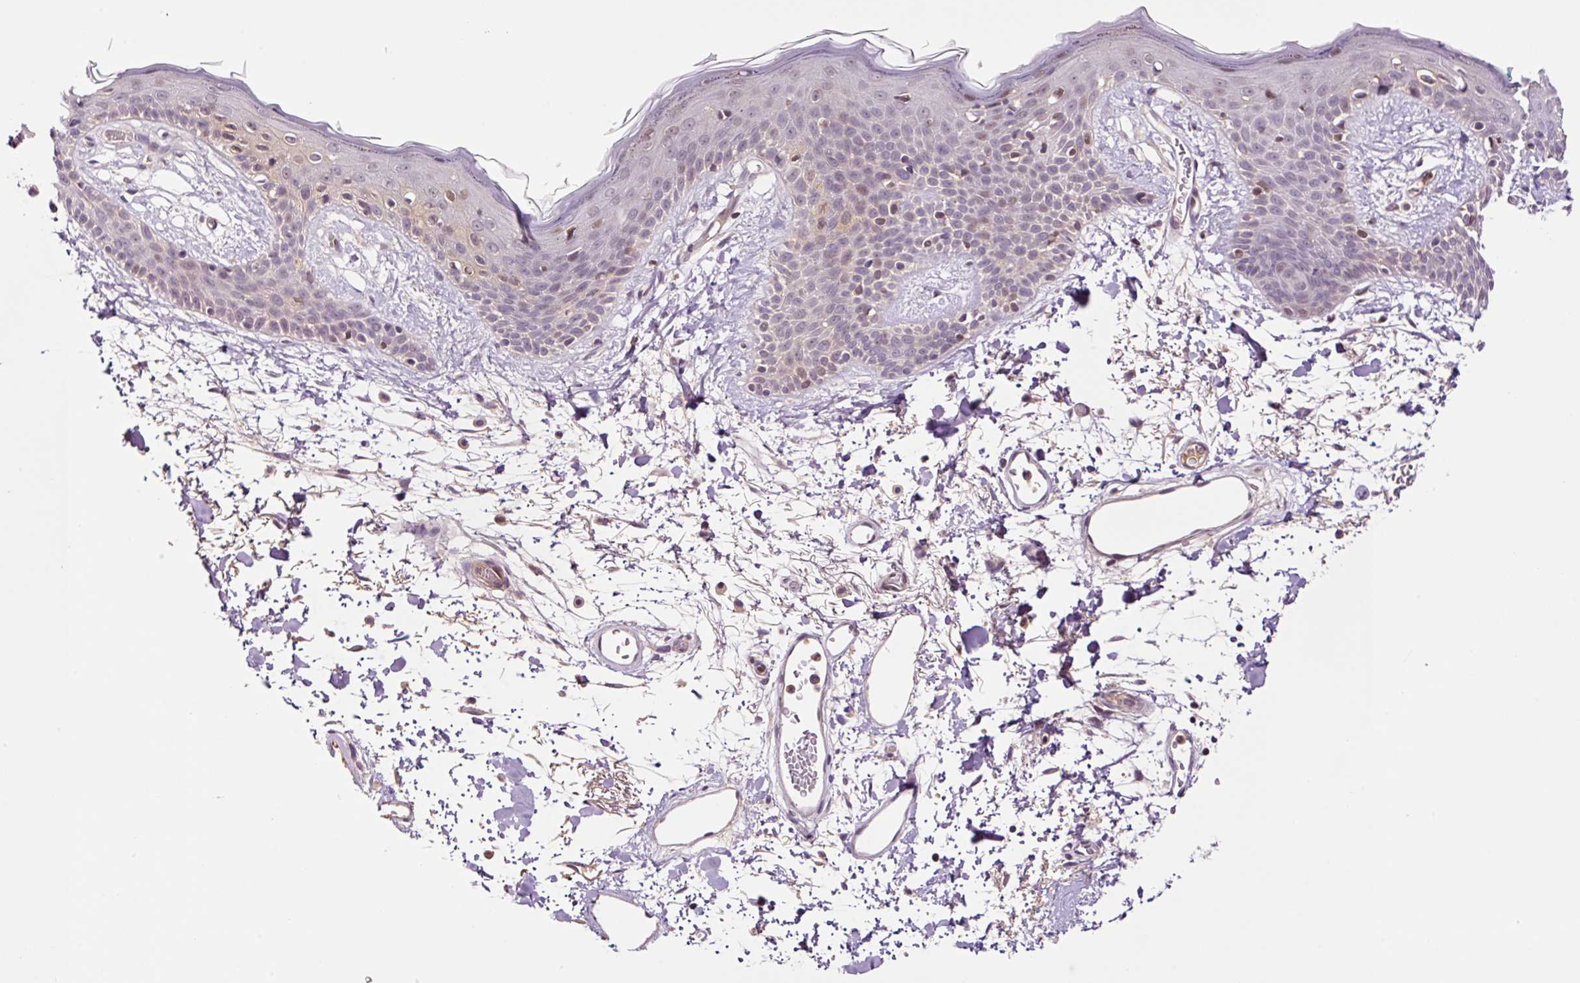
{"staining": {"intensity": "negative", "quantity": "none", "location": "none"}, "tissue": "skin", "cell_type": "Fibroblasts", "image_type": "normal", "snomed": [{"axis": "morphology", "description": "Normal tissue, NOS"}, {"axis": "topography", "description": "Skin"}], "caption": "The immunohistochemistry (IHC) image has no significant positivity in fibroblasts of skin. (Brightfield microscopy of DAB immunohistochemistry (IHC) at high magnification).", "gene": "DPPA4", "patient": {"sex": "male", "age": 79}}